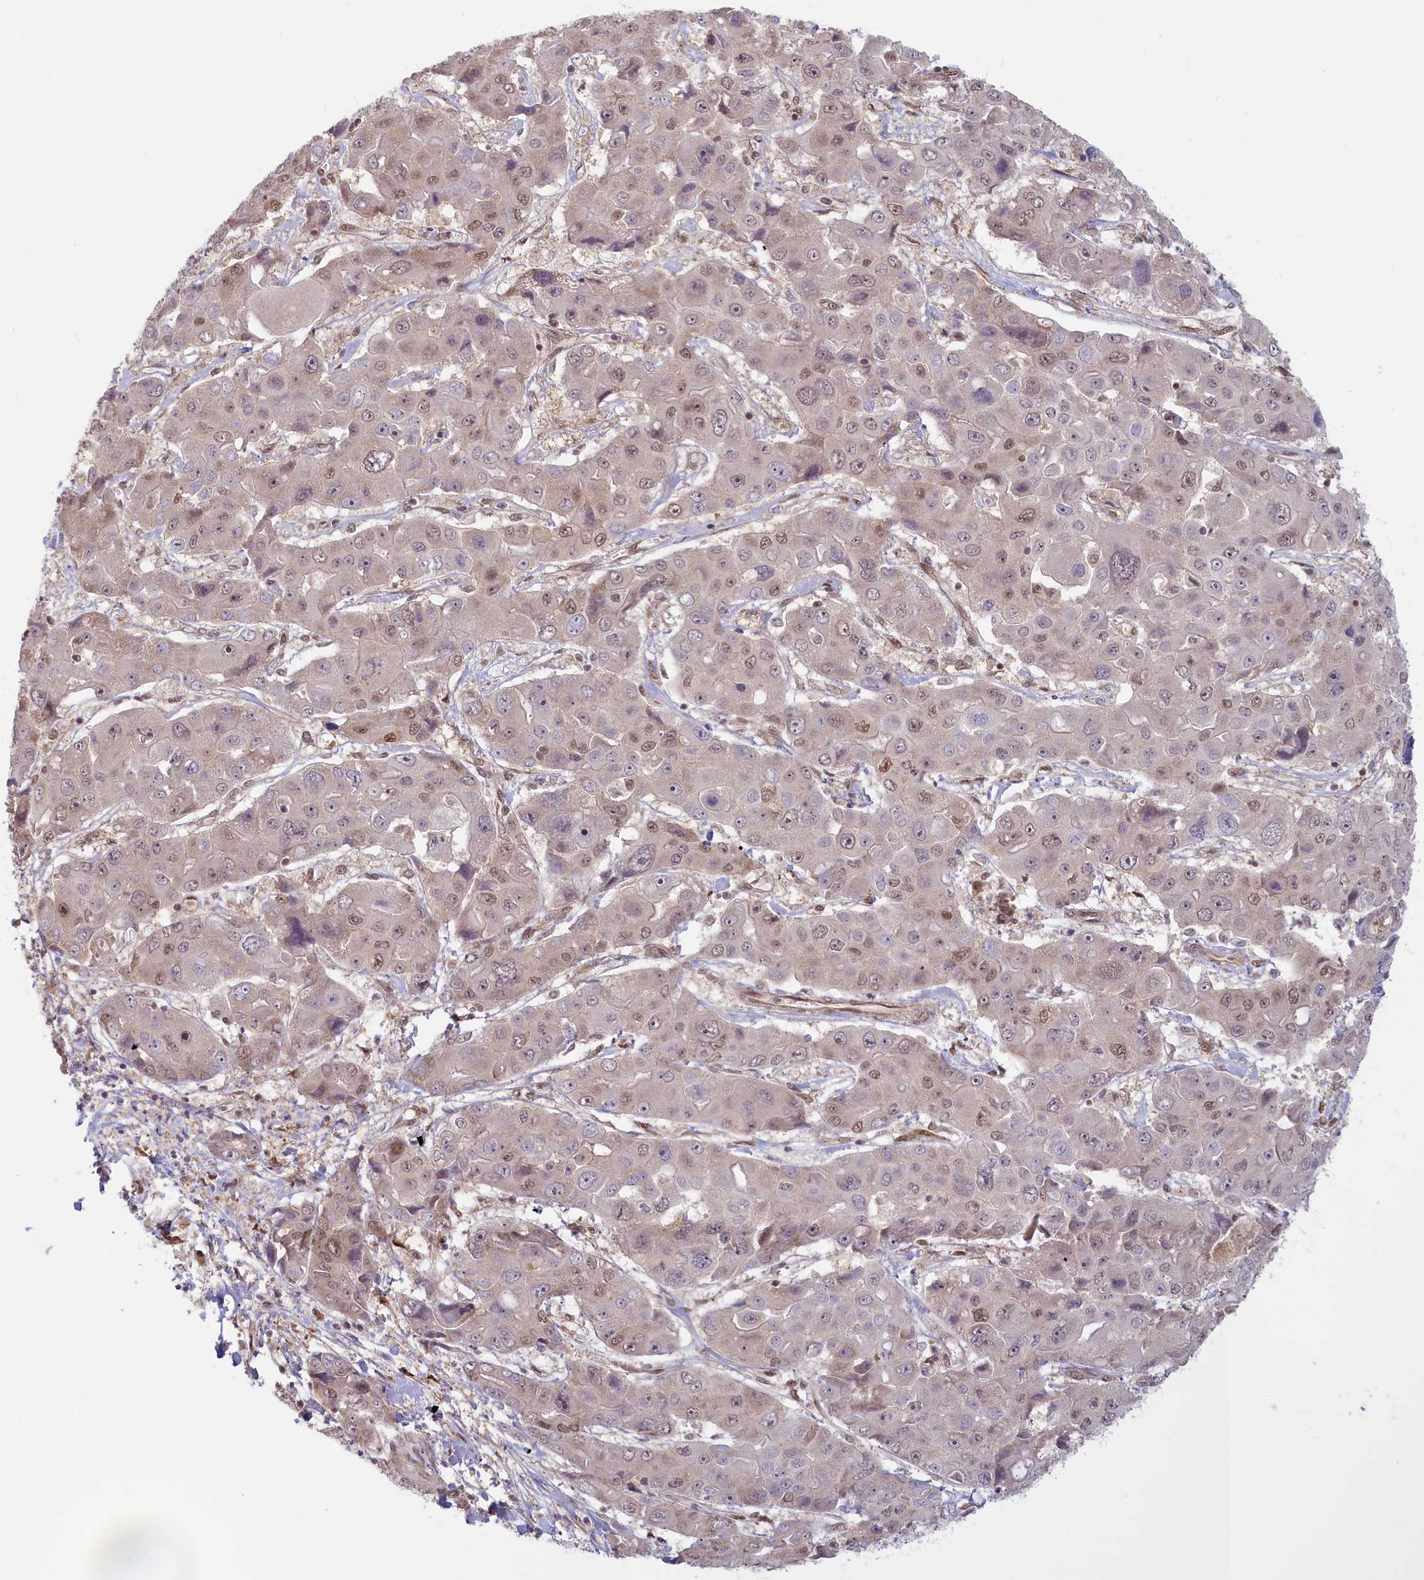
{"staining": {"intensity": "weak", "quantity": "25%-75%", "location": "nuclear"}, "tissue": "liver cancer", "cell_type": "Tumor cells", "image_type": "cancer", "snomed": [{"axis": "morphology", "description": "Cholangiocarcinoma"}, {"axis": "topography", "description": "Liver"}], "caption": "A brown stain labels weak nuclear positivity of a protein in human liver cholangiocarcinoma tumor cells.", "gene": "C19orf44", "patient": {"sex": "male", "age": 67}}